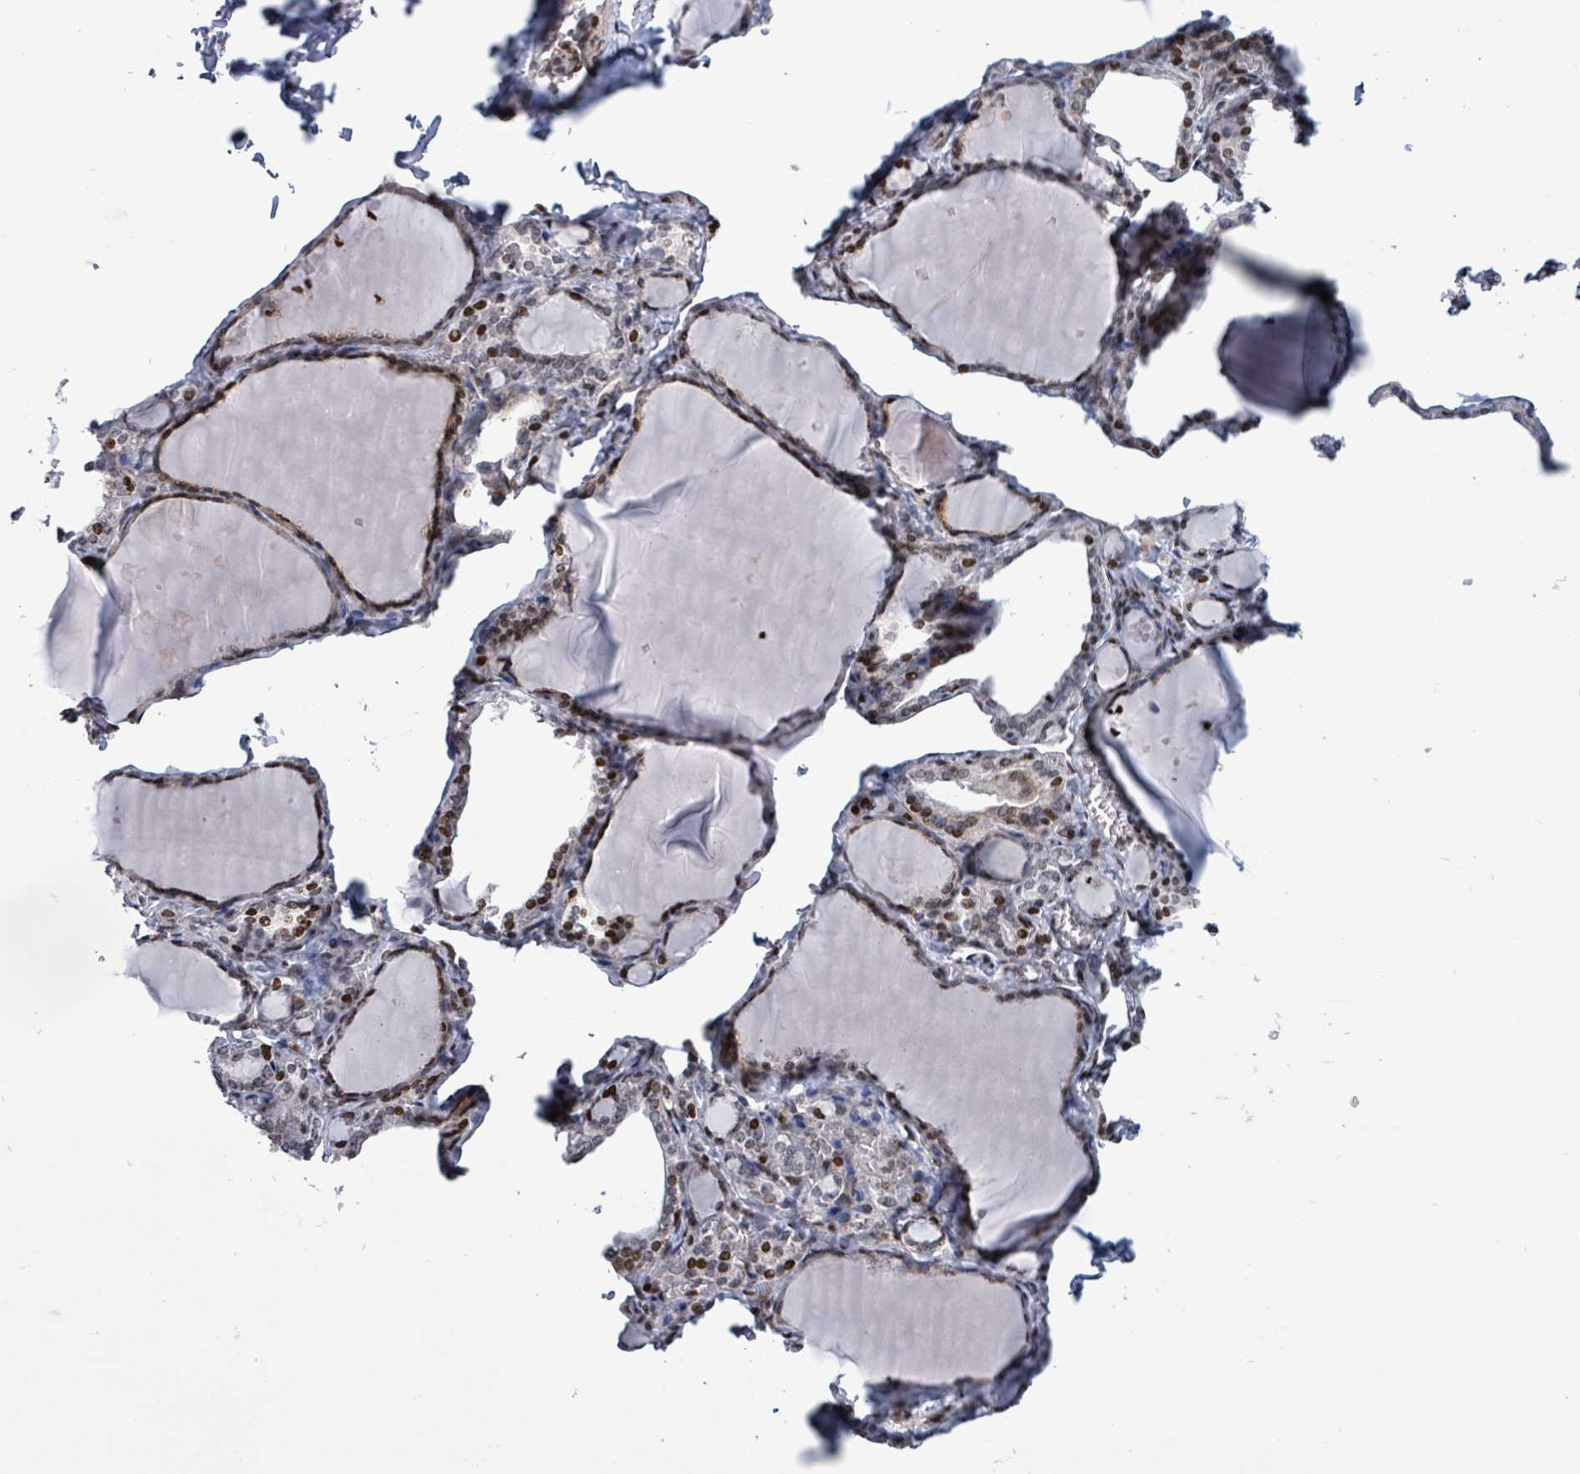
{"staining": {"intensity": "strong", "quantity": "25%-75%", "location": "cytoplasmic/membranous,nuclear"}, "tissue": "thyroid gland", "cell_type": "Glandular cells", "image_type": "normal", "snomed": [{"axis": "morphology", "description": "Normal tissue, NOS"}, {"axis": "topography", "description": "Thyroid gland"}], "caption": "High-power microscopy captured an IHC photomicrograph of benign thyroid gland, revealing strong cytoplasmic/membranous,nuclear staining in about 25%-75% of glandular cells.", "gene": "FNDC4", "patient": {"sex": "female", "age": 42}}